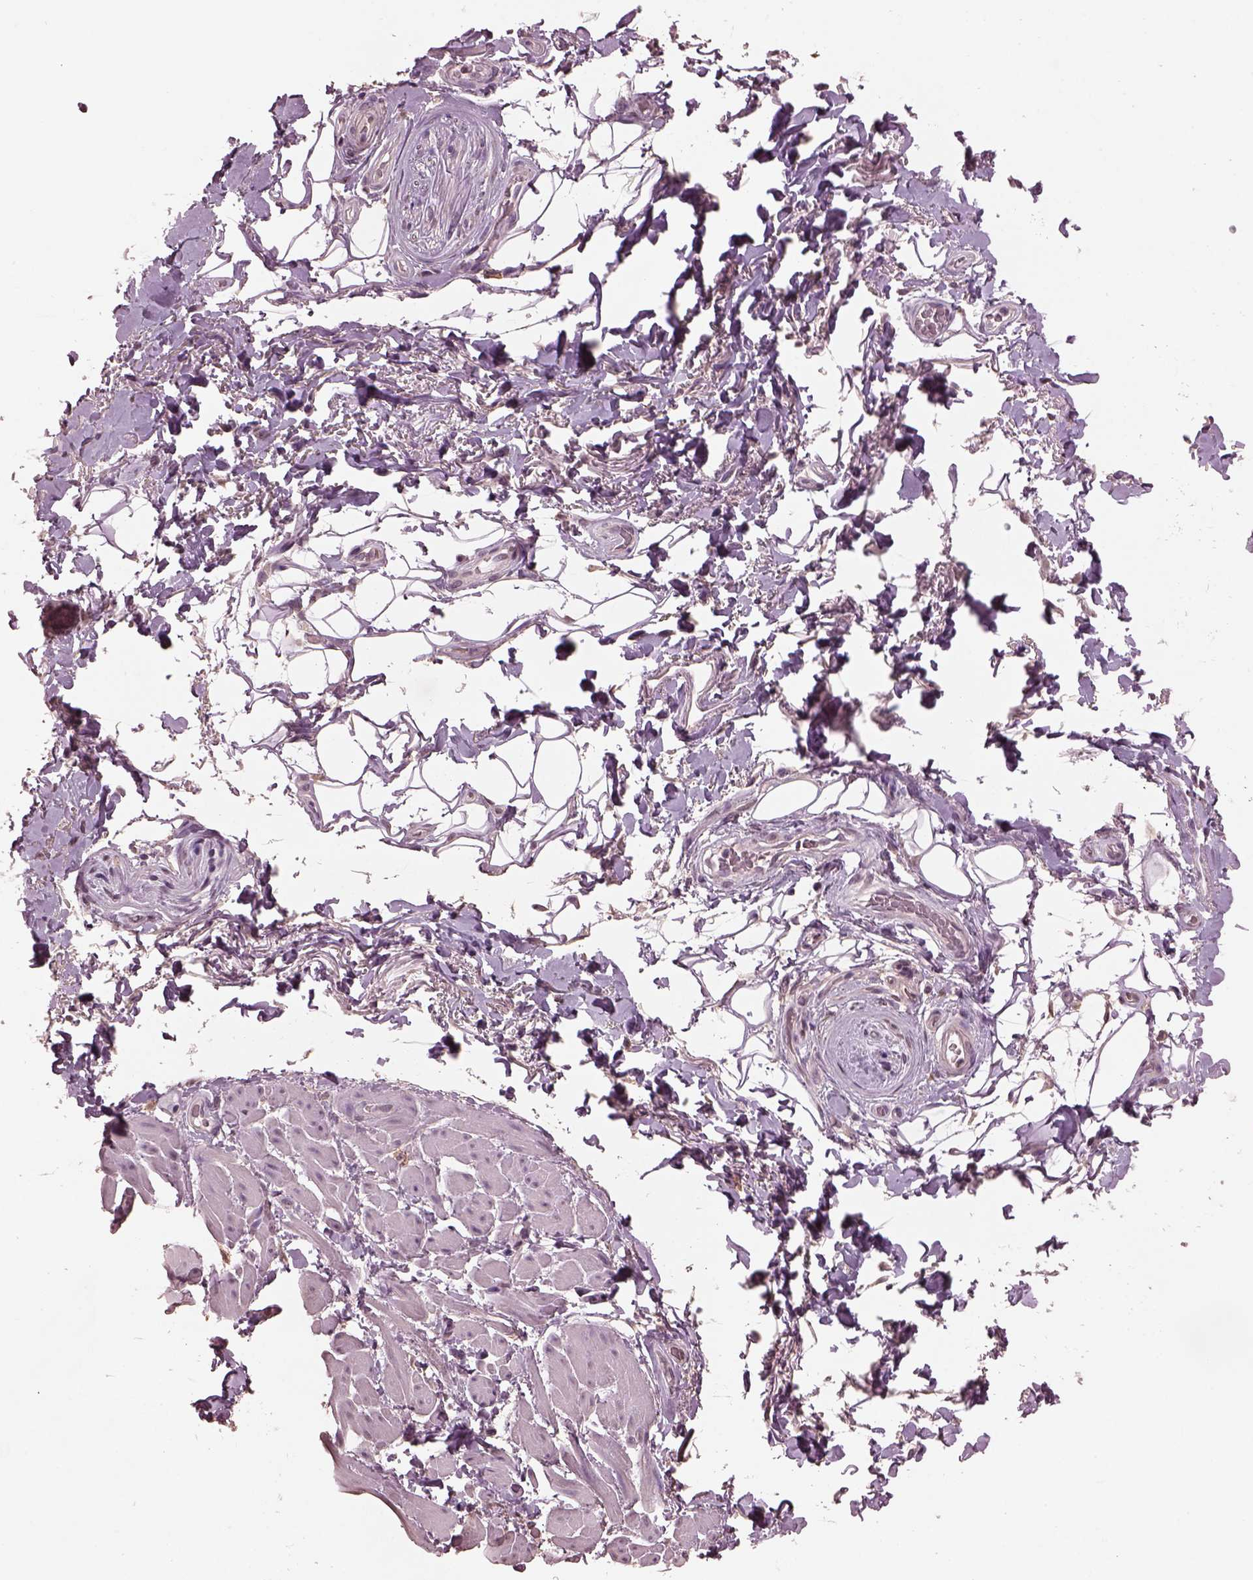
{"staining": {"intensity": "negative", "quantity": "none", "location": "none"}, "tissue": "adipose tissue", "cell_type": "Adipocytes", "image_type": "normal", "snomed": [{"axis": "morphology", "description": "Normal tissue, NOS"}, {"axis": "topography", "description": "Anal"}, {"axis": "topography", "description": "Peripheral nerve tissue"}], "caption": "IHC micrograph of benign adipose tissue: adipose tissue stained with DAB (3,3'-diaminobenzidine) shows no significant protein positivity in adipocytes.", "gene": "SRI", "patient": {"sex": "male", "age": 53}}